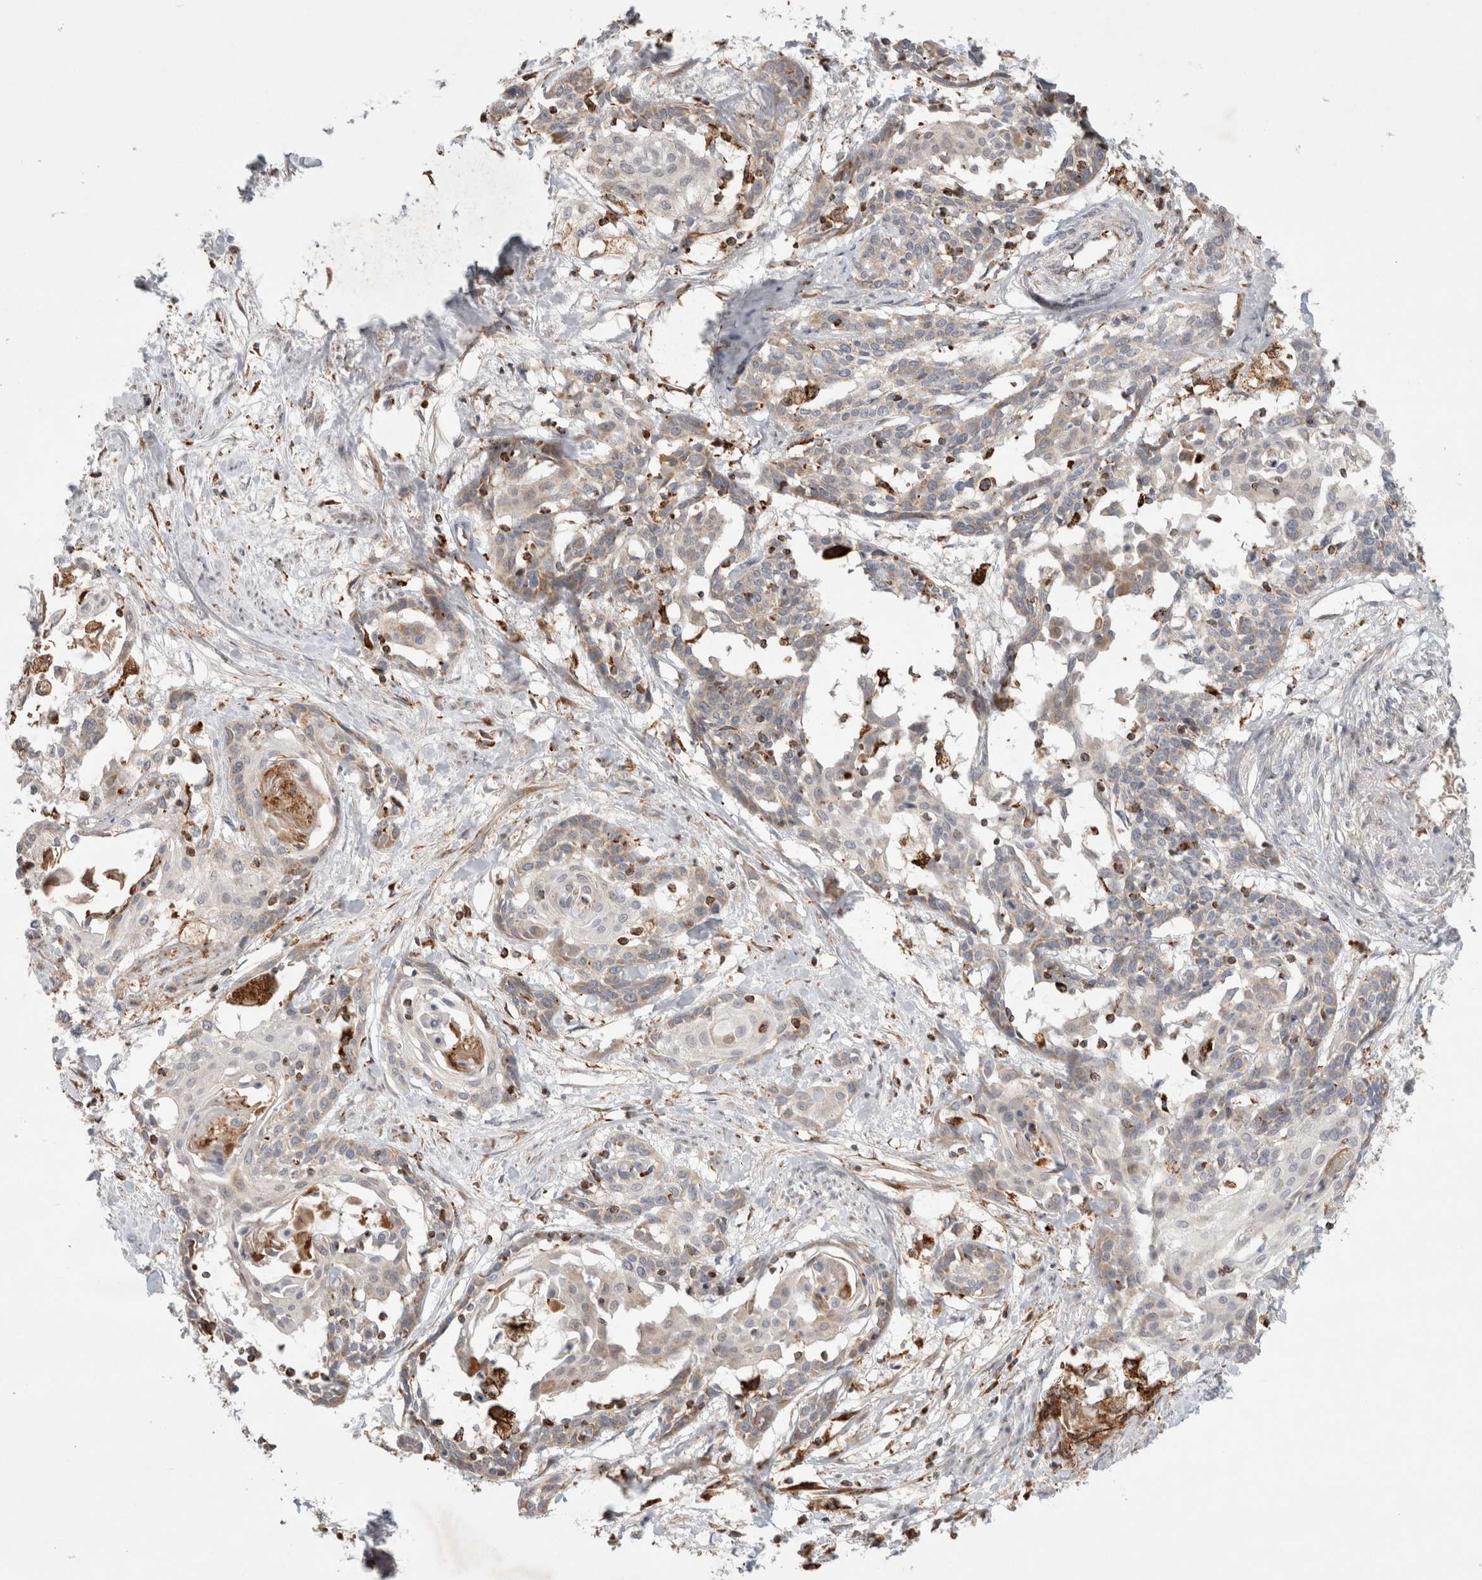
{"staining": {"intensity": "weak", "quantity": "<25%", "location": "cytoplasmic/membranous"}, "tissue": "cervical cancer", "cell_type": "Tumor cells", "image_type": "cancer", "snomed": [{"axis": "morphology", "description": "Squamous cell carcinoma, NOS"}, {"axis": "topography", "description": "Cervix"}], "caption": "The histopathology image exhibits no significant positivity in tumor cells of cervical cancer.", "gene": "HROB", "patient": {"sex": "female", "age": 57}}